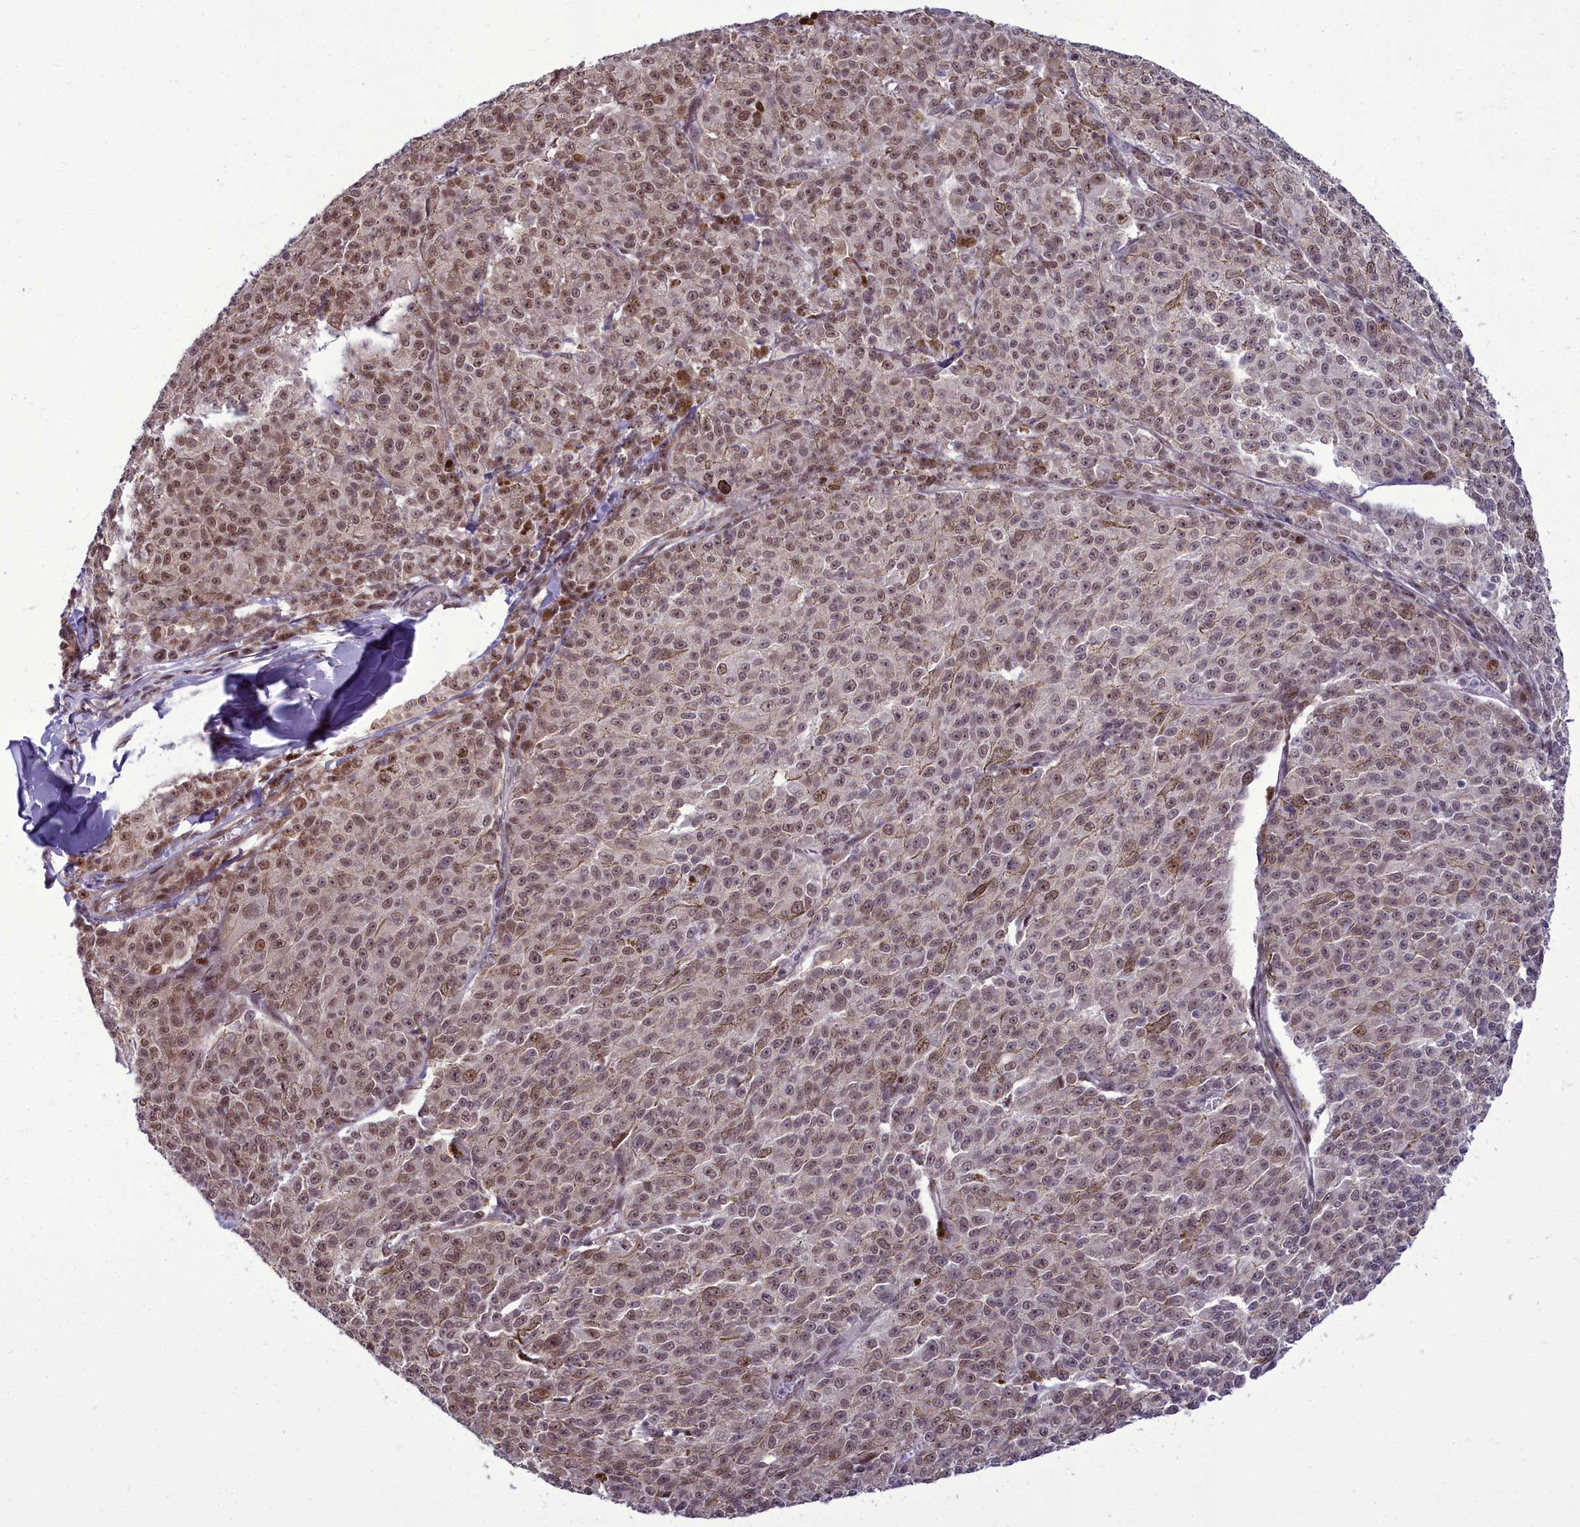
{"staining": {"intensity": "moderate", "quantity": ">75%", "location": "nuclear"}, "tissue": "melanoma", "cell_type": "Tumor cells", "image_type": "cancer", "snomed": [{"axis": "morphology", "description": "Malignant melanoma, NOS"}, {"axis": "topography", "description": "Skin"}], "caption": "Immunohistochemistry (IHC) (DAB (3,3'-diaminobenzidine)) staining of melanoma demonstrates moderate nuclear protein expression in about >75% of tumor cells. Using DAB (brown) and hematoxylin (blue) stains, captured at high magnification using brightfield microscopy.", "gene": "CEACAM19", "patient": {"sex": "female", "age": 52}}